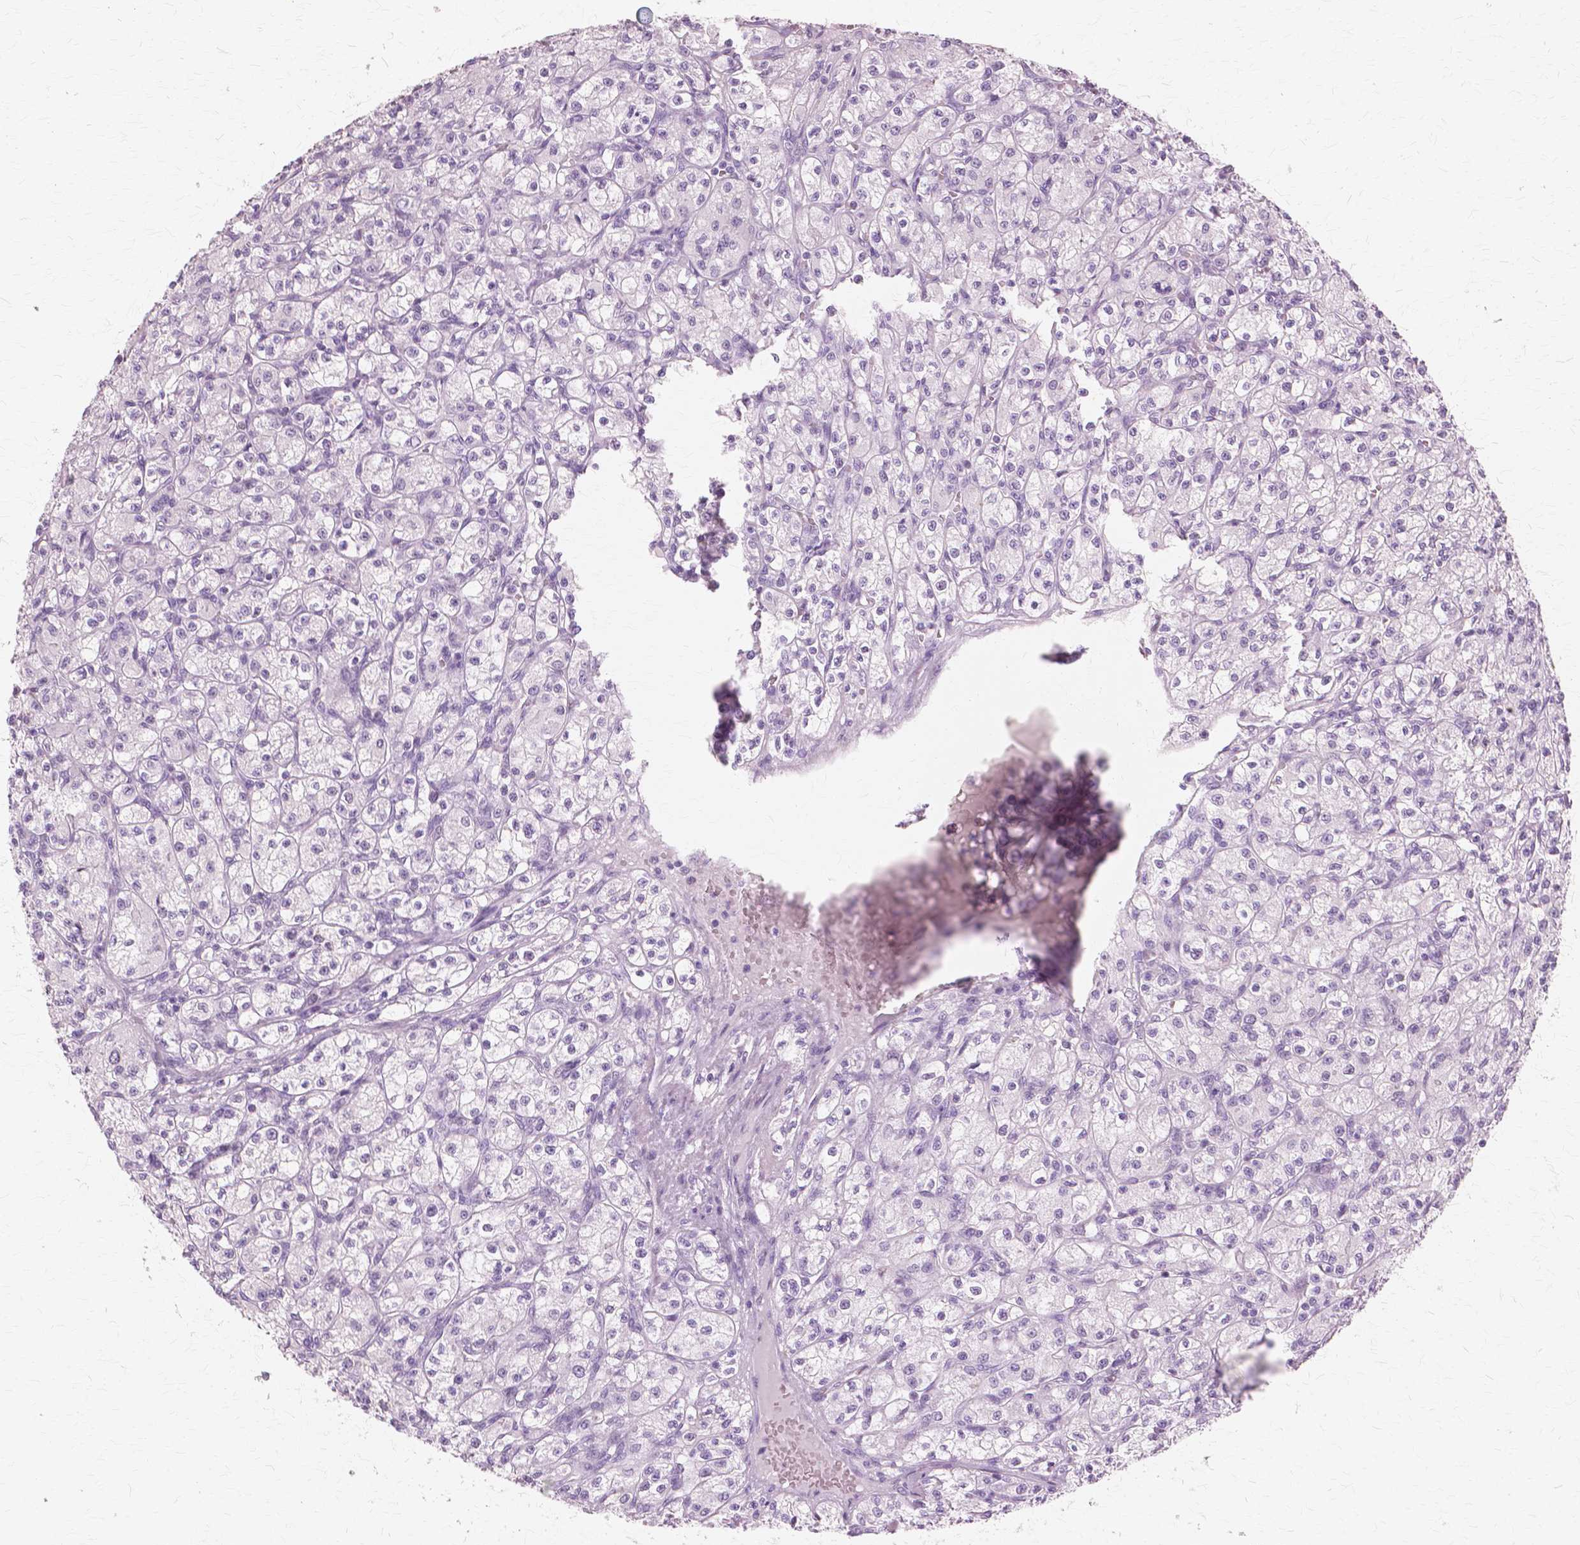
{"staining": {"intensity": "negative", "quantity": "none", "location": "none"}, "tissue": "renal cancer", "cell_type": "Tumor cells", "image_type": "cancer", "snomed": [{"axis": "morphology", "description": "Adenocarcinoma, NOS"}, {"axis": "topography", "description": "Kidney"}], "caption": "This is an IHC image of human renal adenocarcinoma. There is no positivity in tumor cells.", "gene": "SFTPD", "patient": {"sex": "female", "age": 70}}